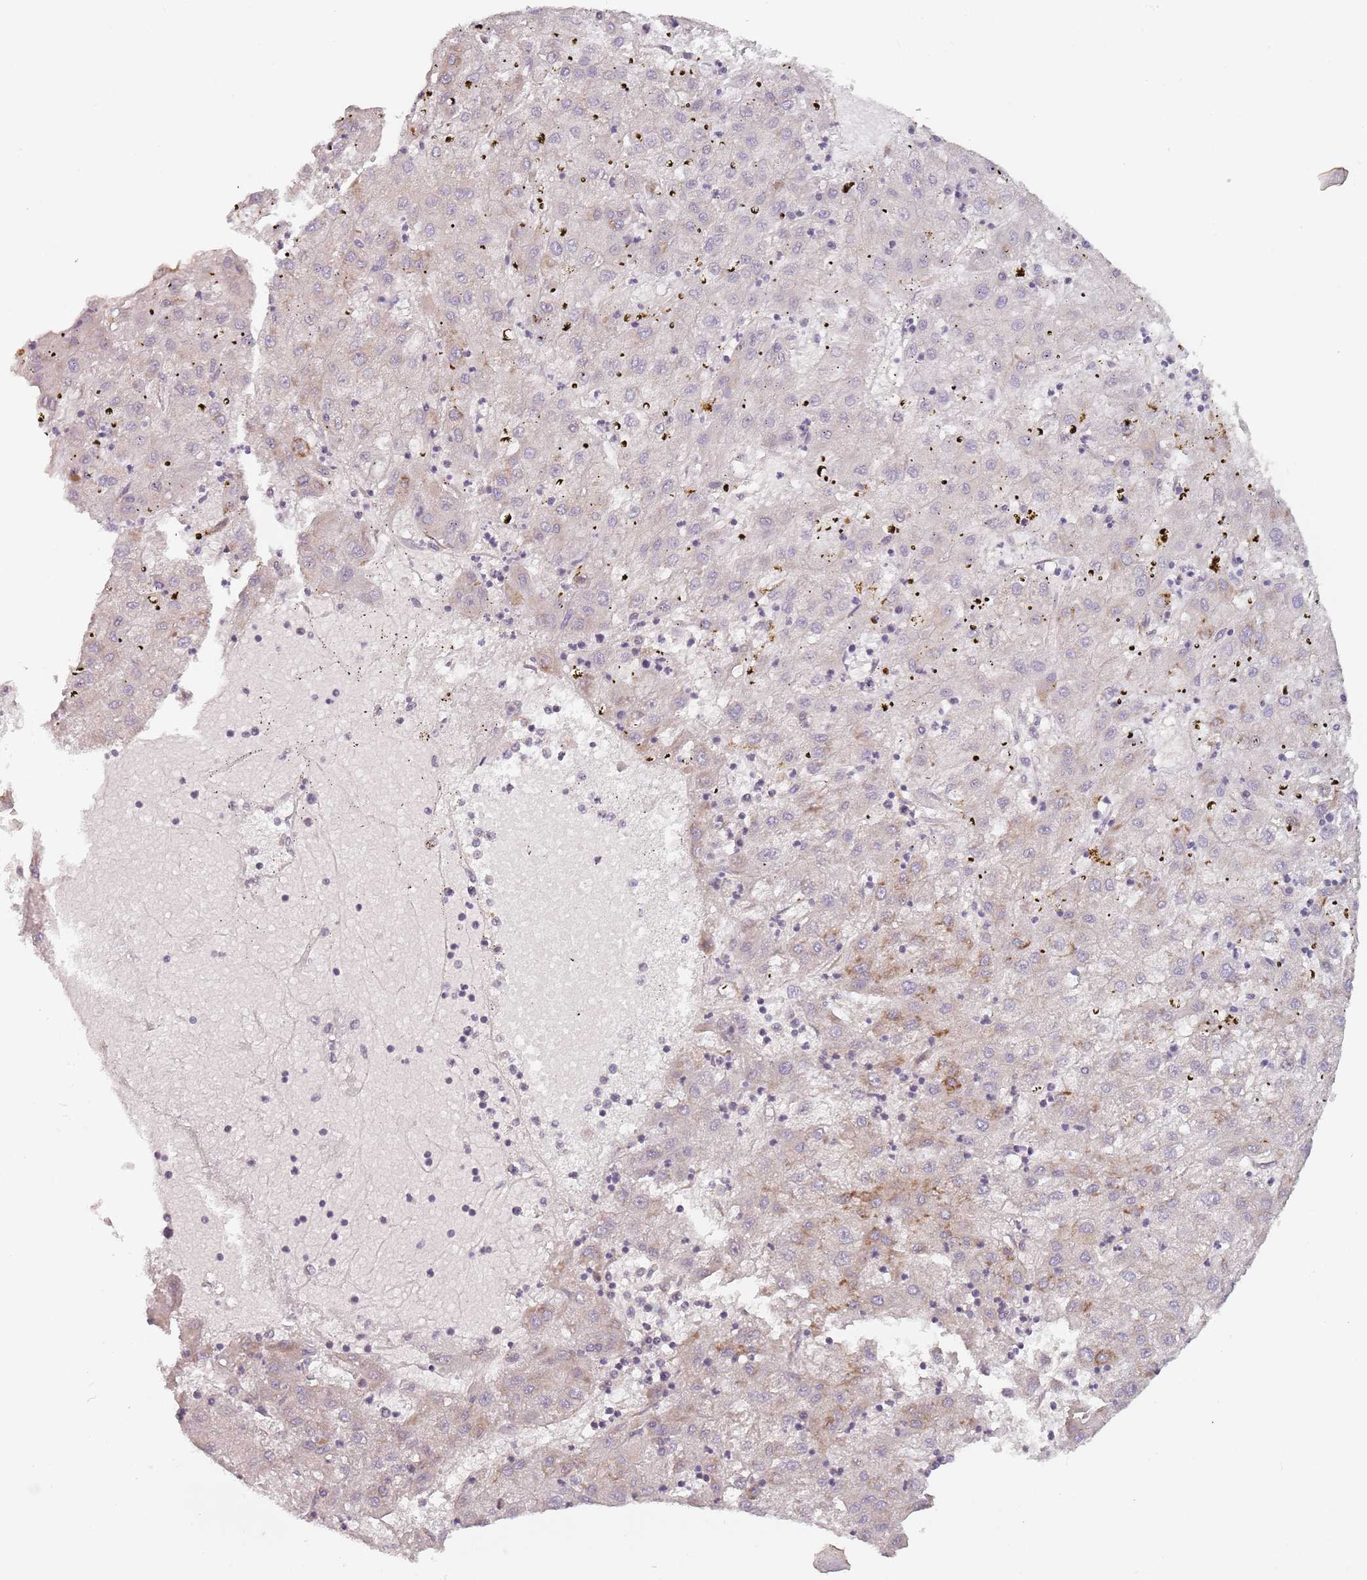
{"staining": {"intensity": "negative", "quantity": "none", "location": "none"}, "tissue": "liver cancer", "cell_type": "Tumor cells", "image_type": "cancer", "snomed": [{"axis": "morphology", "description": "Carcinoma, Hepatocellular, NOS"}, {"axis": "topography", "description": "Liver"}], "caption": "IHC photomicrograph of hepatocellular carcinoma (liver) stained for a protein (brown), which displays no staining in tumor cells.", "gene": "GAS2L3", "patient": {"sex": "male", "age": 72}}